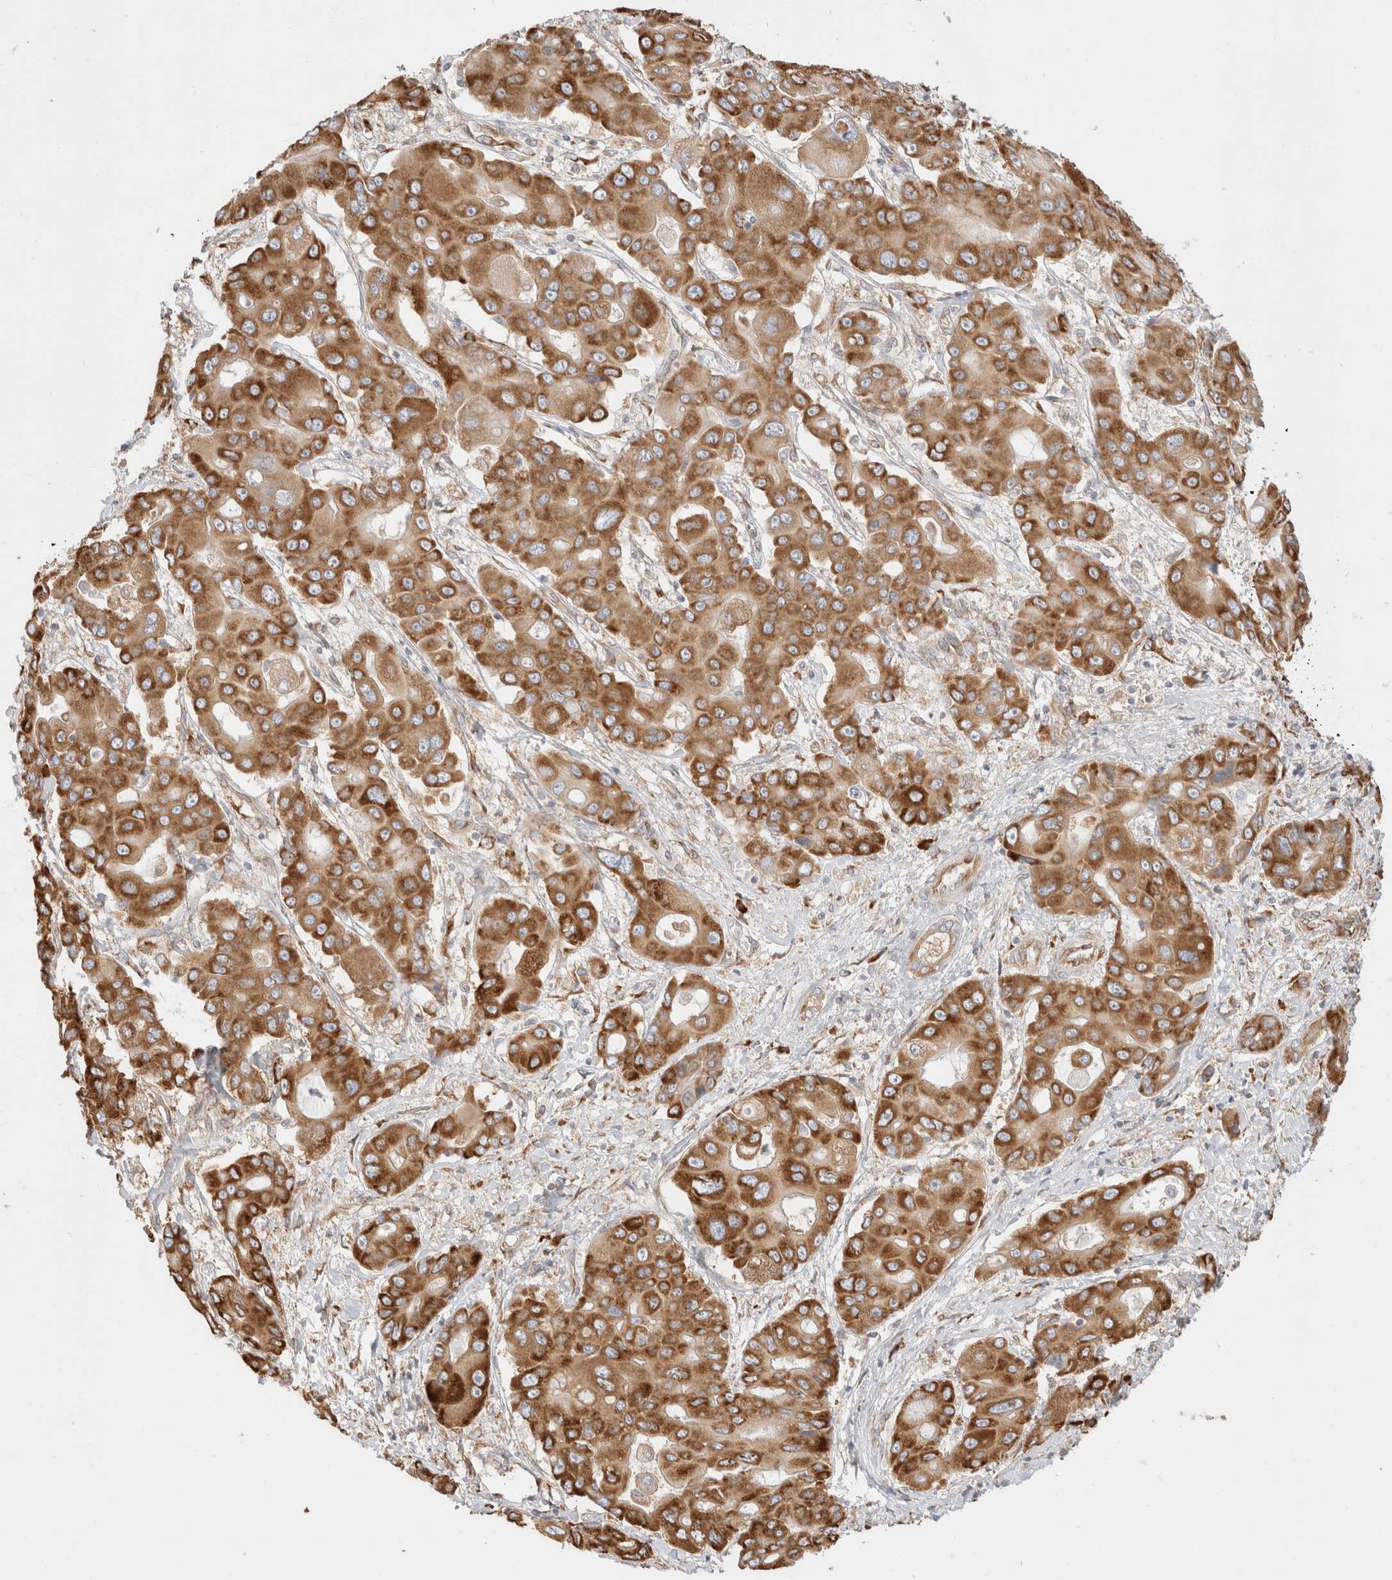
{"staining": {"intensity": "strong", "quantity": ">75%", "location": "cytoplasmic/membranous"}, "tissue": "liver cancer", "cell_type": "Tumor cells", "image_type": "cancer", "snomed": [{"axis": "morphology", "description": "Cholangiocarcinoma"}, {"axis": "topography", "description": "Liver"}], "caption": "Liver cholangiocarcinoma stained for a protein reveals strong cytoplasmic/membranous positivity in tumor cells.", "gene": "ZC2HC1A", "patient": {"sex": "male", "age": 67}}